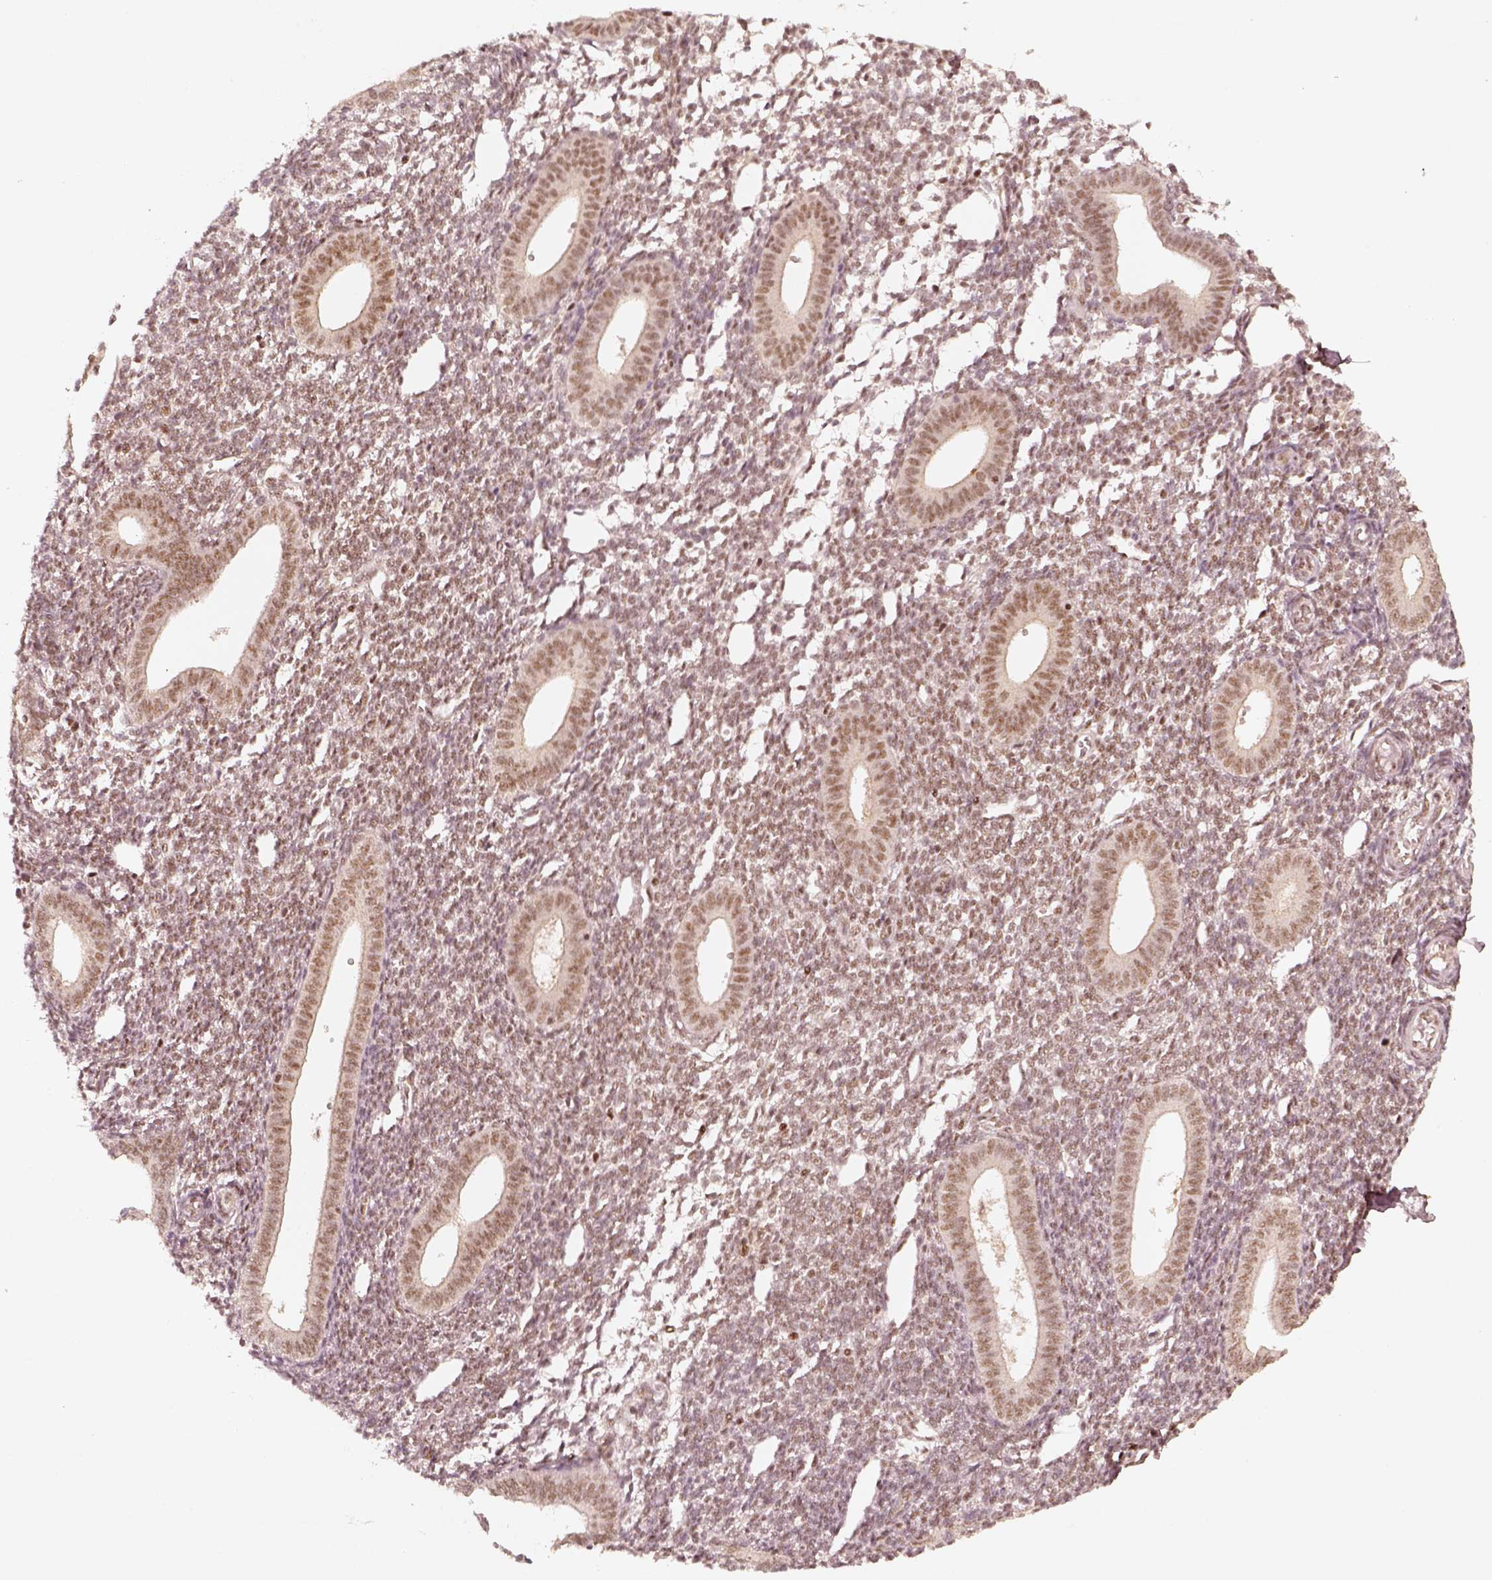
{"staining": {"intensity": "weak", "quantity": "25%-75%", "location": "nuclear"}, "tissue": "endometrium", "cell_type": "Cells in endometrial stroma", "image_type": "normal", "snomed": [{"axis": "morphology", "description": "Normal tissue, NOS"}, {"axis": "topography", "description": "Endometrium"}], "caption": "Immunohistochemical staining of benign endometrium shows 25%-75% levels of weak nuclear protein staining in about 25%-75% of cells in endometrial stroma.", "gene": "GMEB2", "patient": {"sex": "female", "age": 25}}